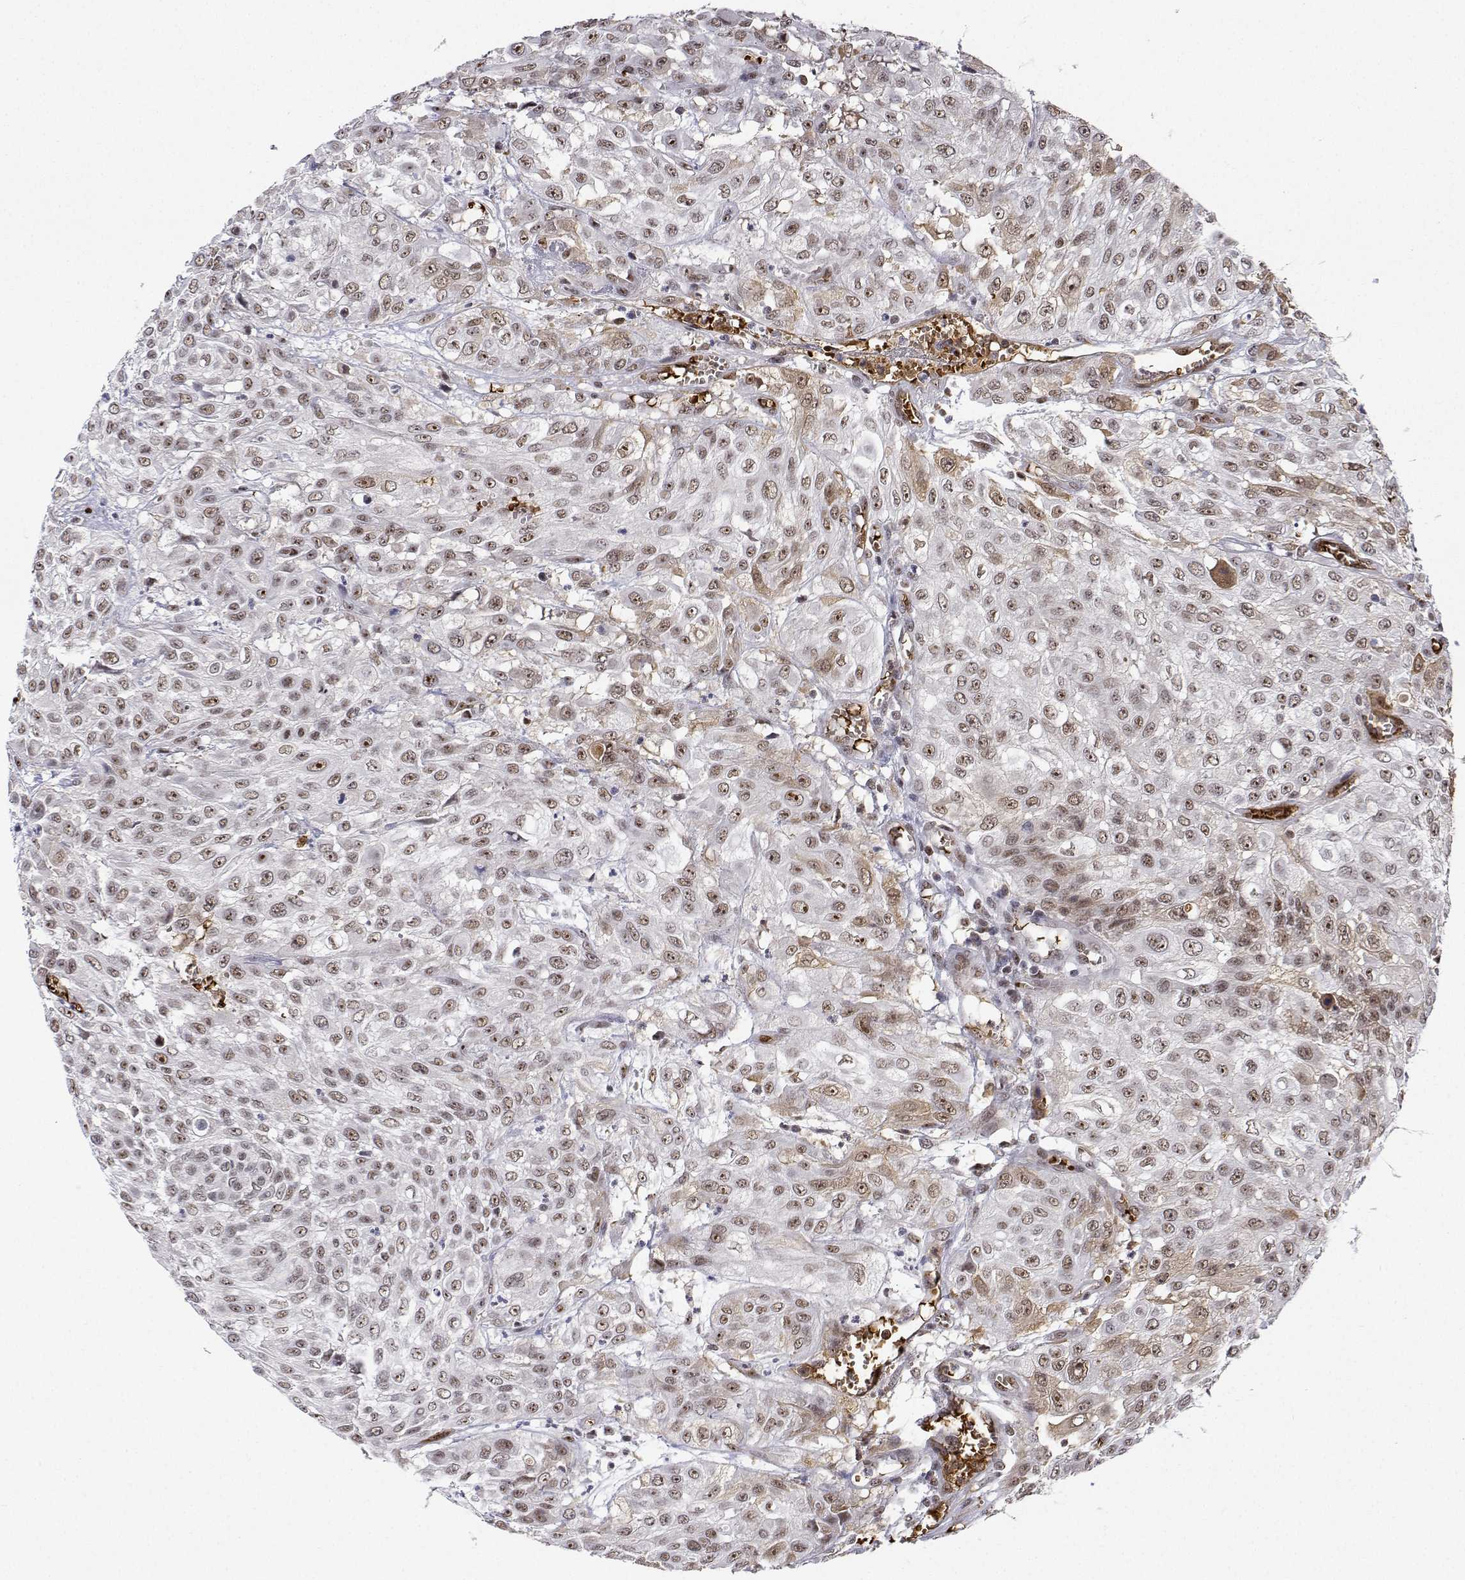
{"staining": {"intensity": "moderate", "quantity": ">75%", "location": "nuclear"}, "tissue": "urothelial cancer", "cell_type": "Tumor cells", "image_type": "cancer", "snomed": [{"axis": "morphology", "description": "Urothelial carcinoma, High grade"}, {"axis": "topography", "description": "Urinary bladder"}], "caption": "Moderate nuclear expression for a protein is seen in about >75% of tumor cells of urothelial cancer using immunohistochemistry (IHC).", "gene": "ADAR", "patient": {"sex": "male", "age": 57}}